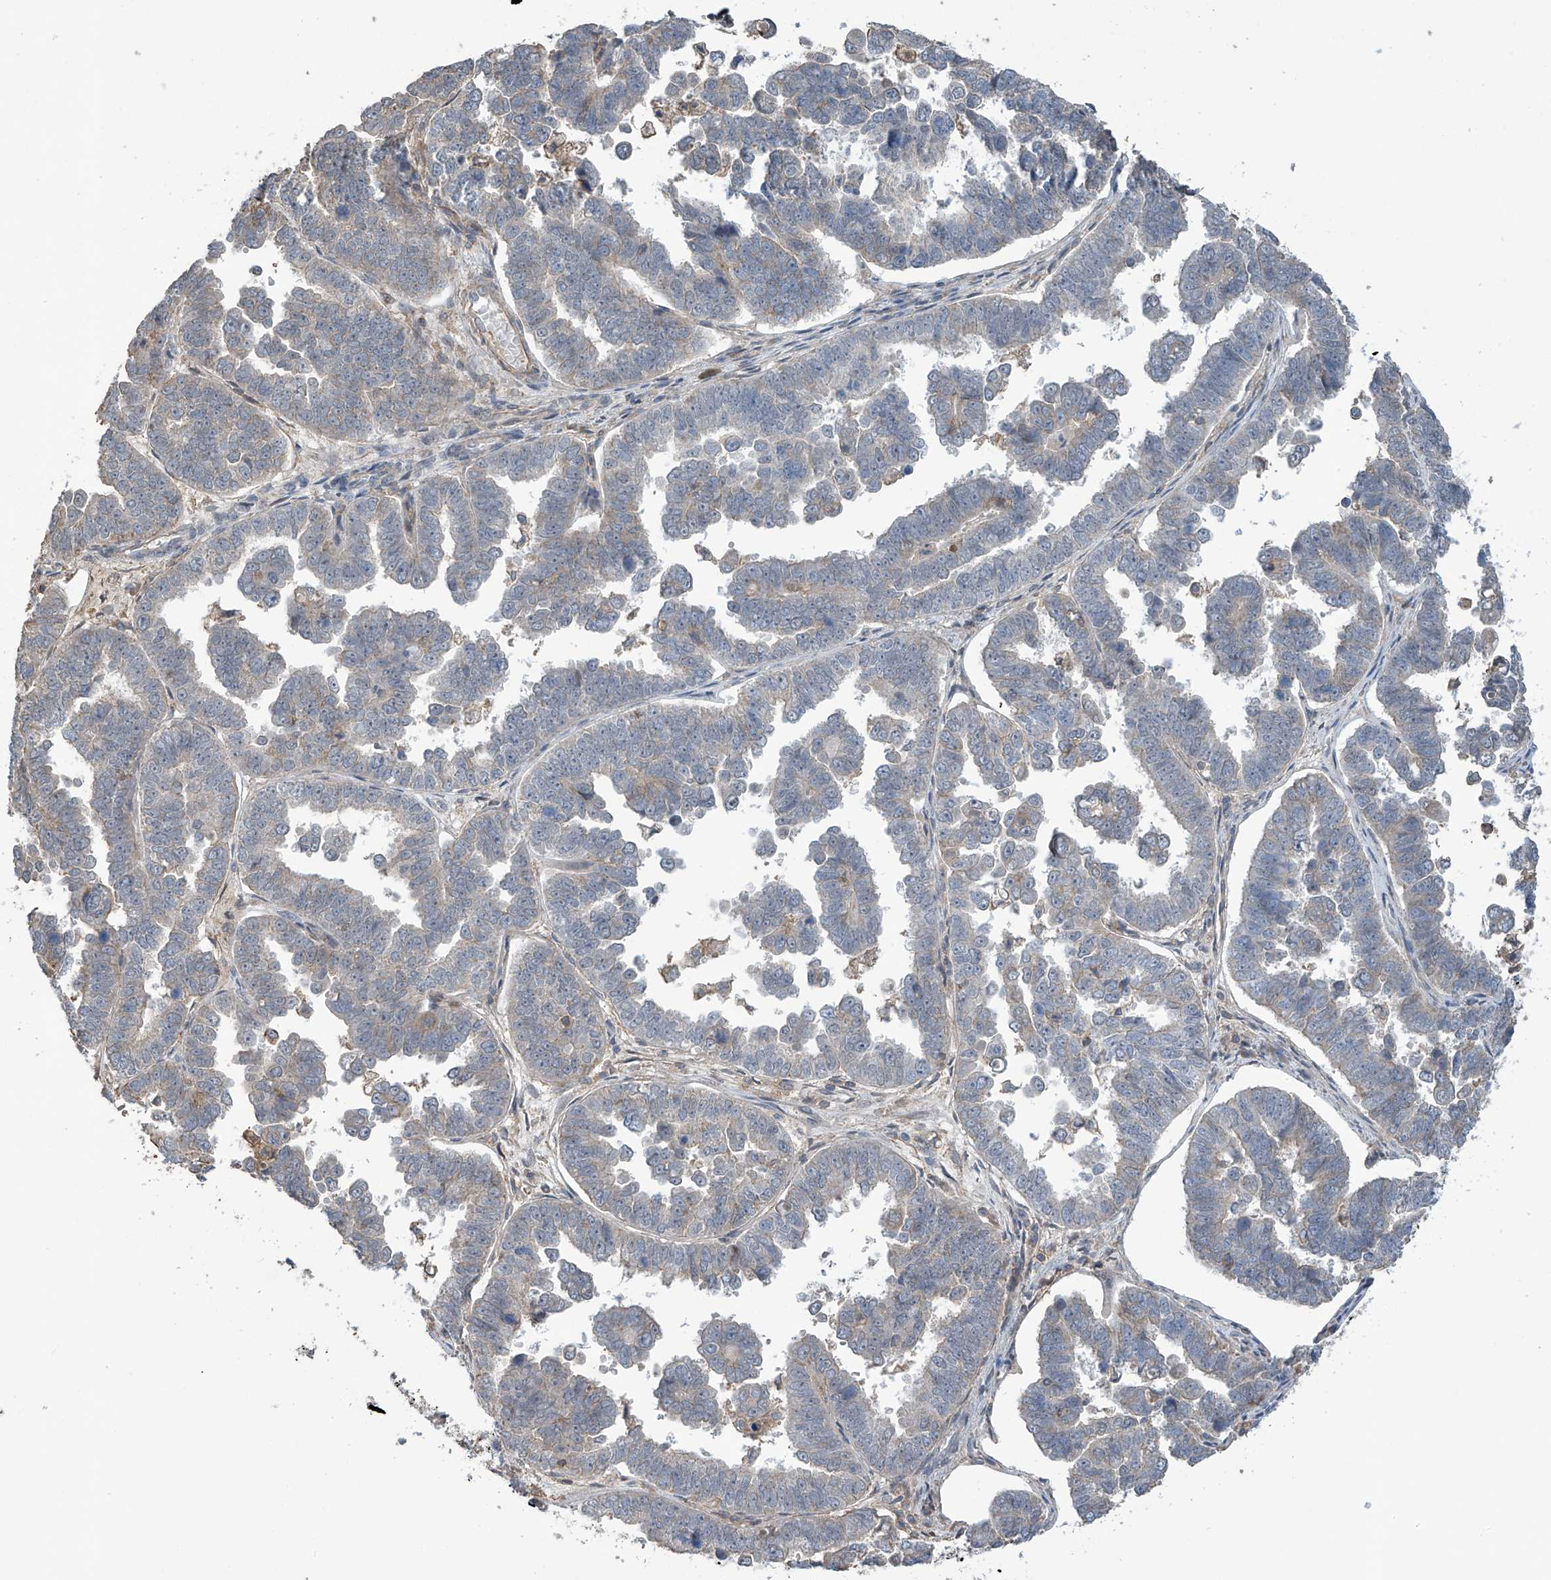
{"staining": {"intensity": "negative", "quantity": "none", "location": "none"}, "tissue": "endometrial cancer", "cell_type": "Tumor cells", "image_type": "cancer", "snomed": [{"axis": "morphology", "description": "Adenocarcinoma, NOS"}, {"axis": "topography", "description": "Endometrium"}], "caption": "Tumor cells are negative for protein expression in human adenocarcinoma (endometrial).", "gene": "SLFN14", "patient": {"sex": "female", "age": 75}}